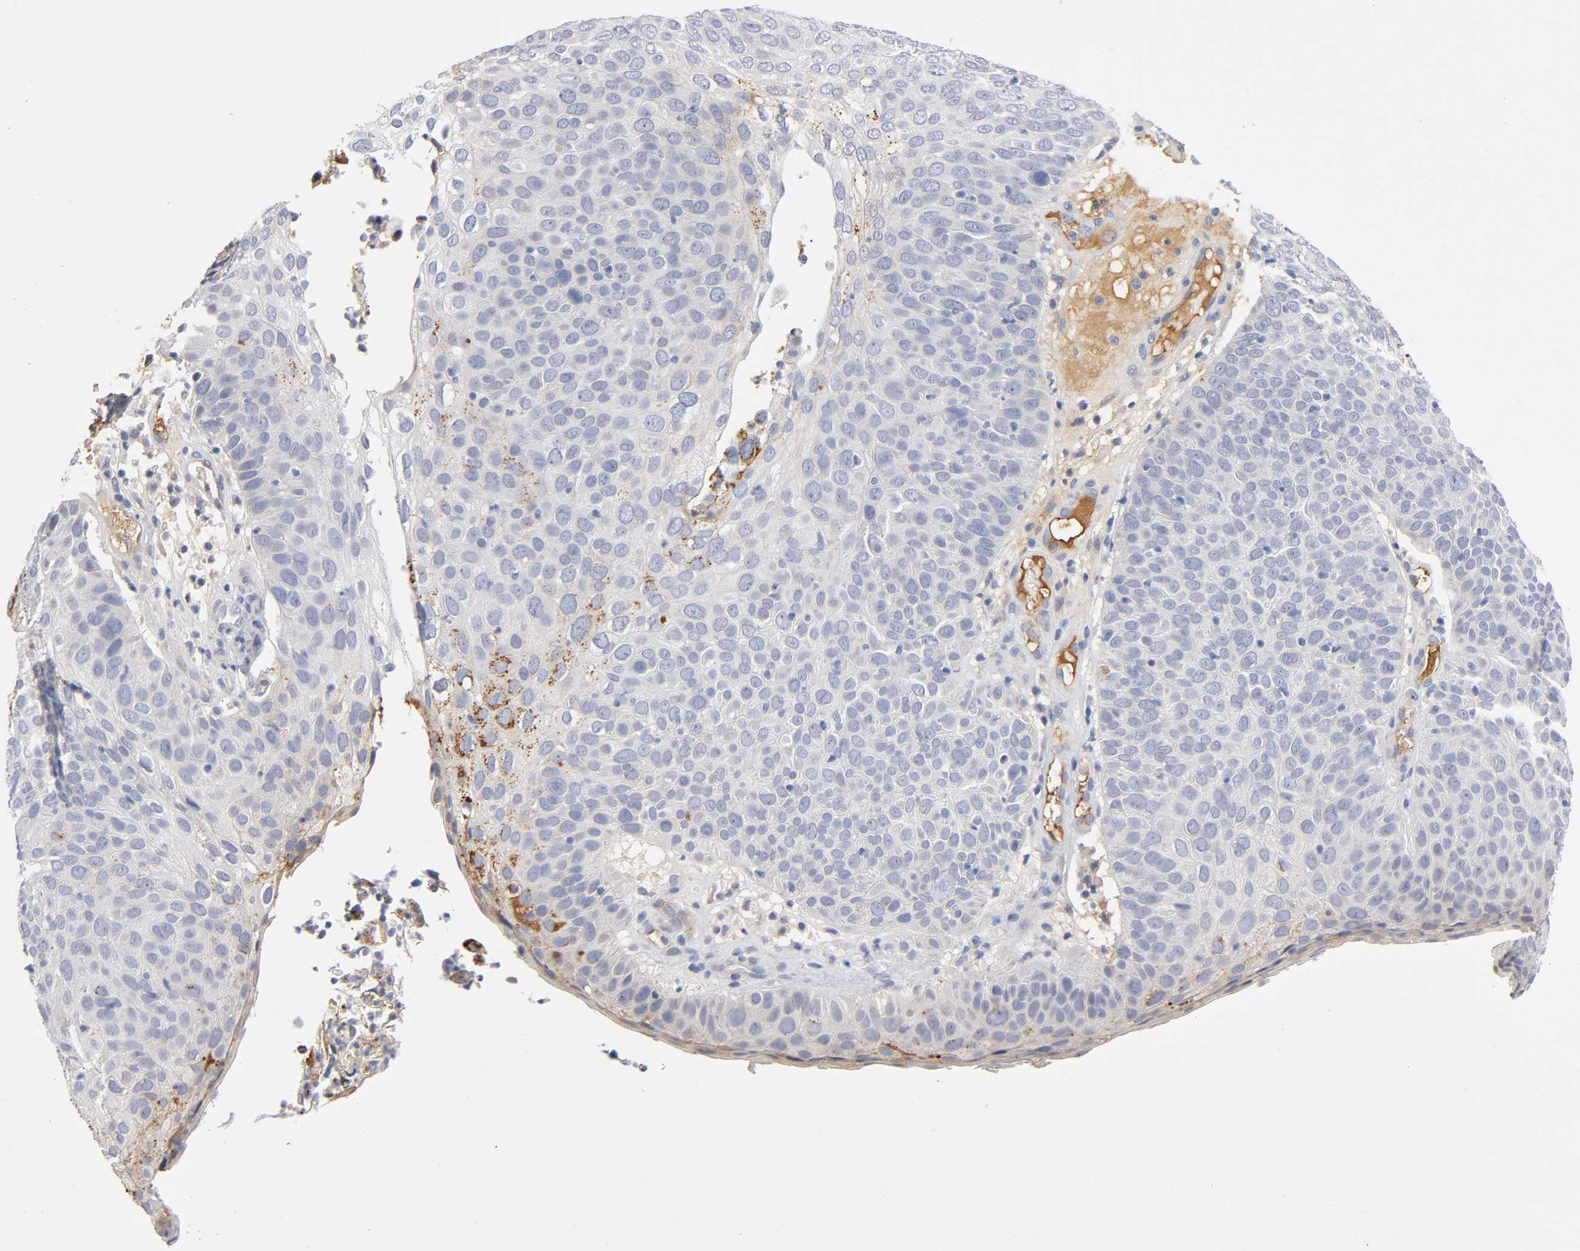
{"staining": {"intensity": "moderate", "quantity": "25%-75%", "location": "cytoplasmic/membranous"}, "tissue": "skin cancer", "cell_type": "Tumor cells", "image_type": "cancer", "snomed": [{"axis": "morphology", "description": "Squamous cell carcinoma, NOS"}, {"axis": "topography", "description": "Skin"}], "caption": "This micrograph demonstrates IHC staining of skin cancer, with medium moderate cytoplasmic/membranous expression in approximately 25%-75% of tumor cells.", "gene": "NOVA1", "patient": {"sex": "male", "age": 87}}